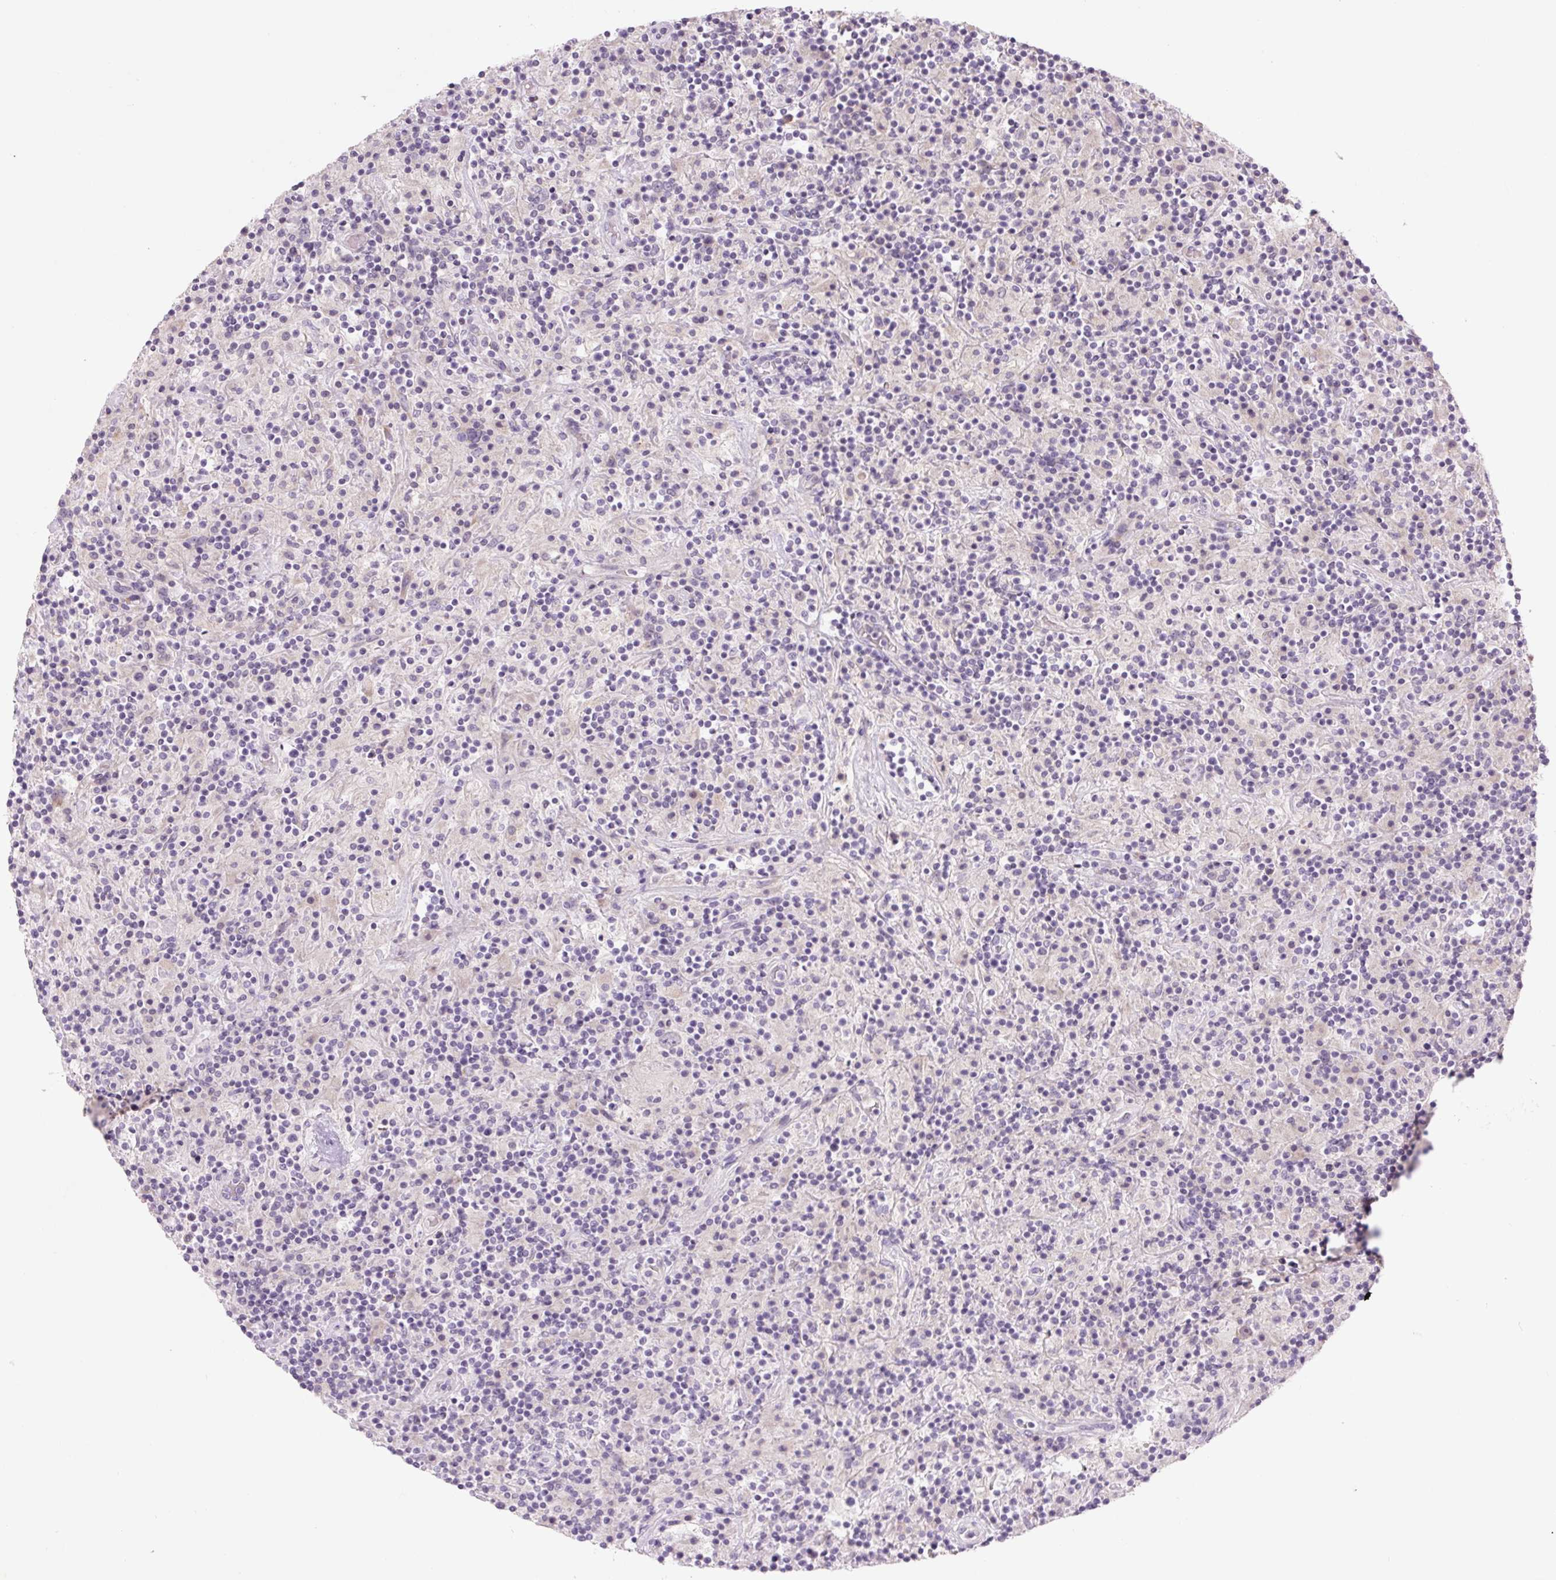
{"staining": {"intensity": "negative", "quantity": "none", "location": "none"}, "tissue": "lymphoma", "cell_type": "Tumor cells", "image_type": "cancer", "snomed": [{"axis": "morphology", "description": "Hodgkin's disease, NOS"}, {"axis": "topography", "description": "Lymph node"}], "caption": "Micrograph shows no significant protein positivity in tumor cells of lymphoma.", "gene": "TMEM100", "patient": {"sex": "male", "age": 70}}